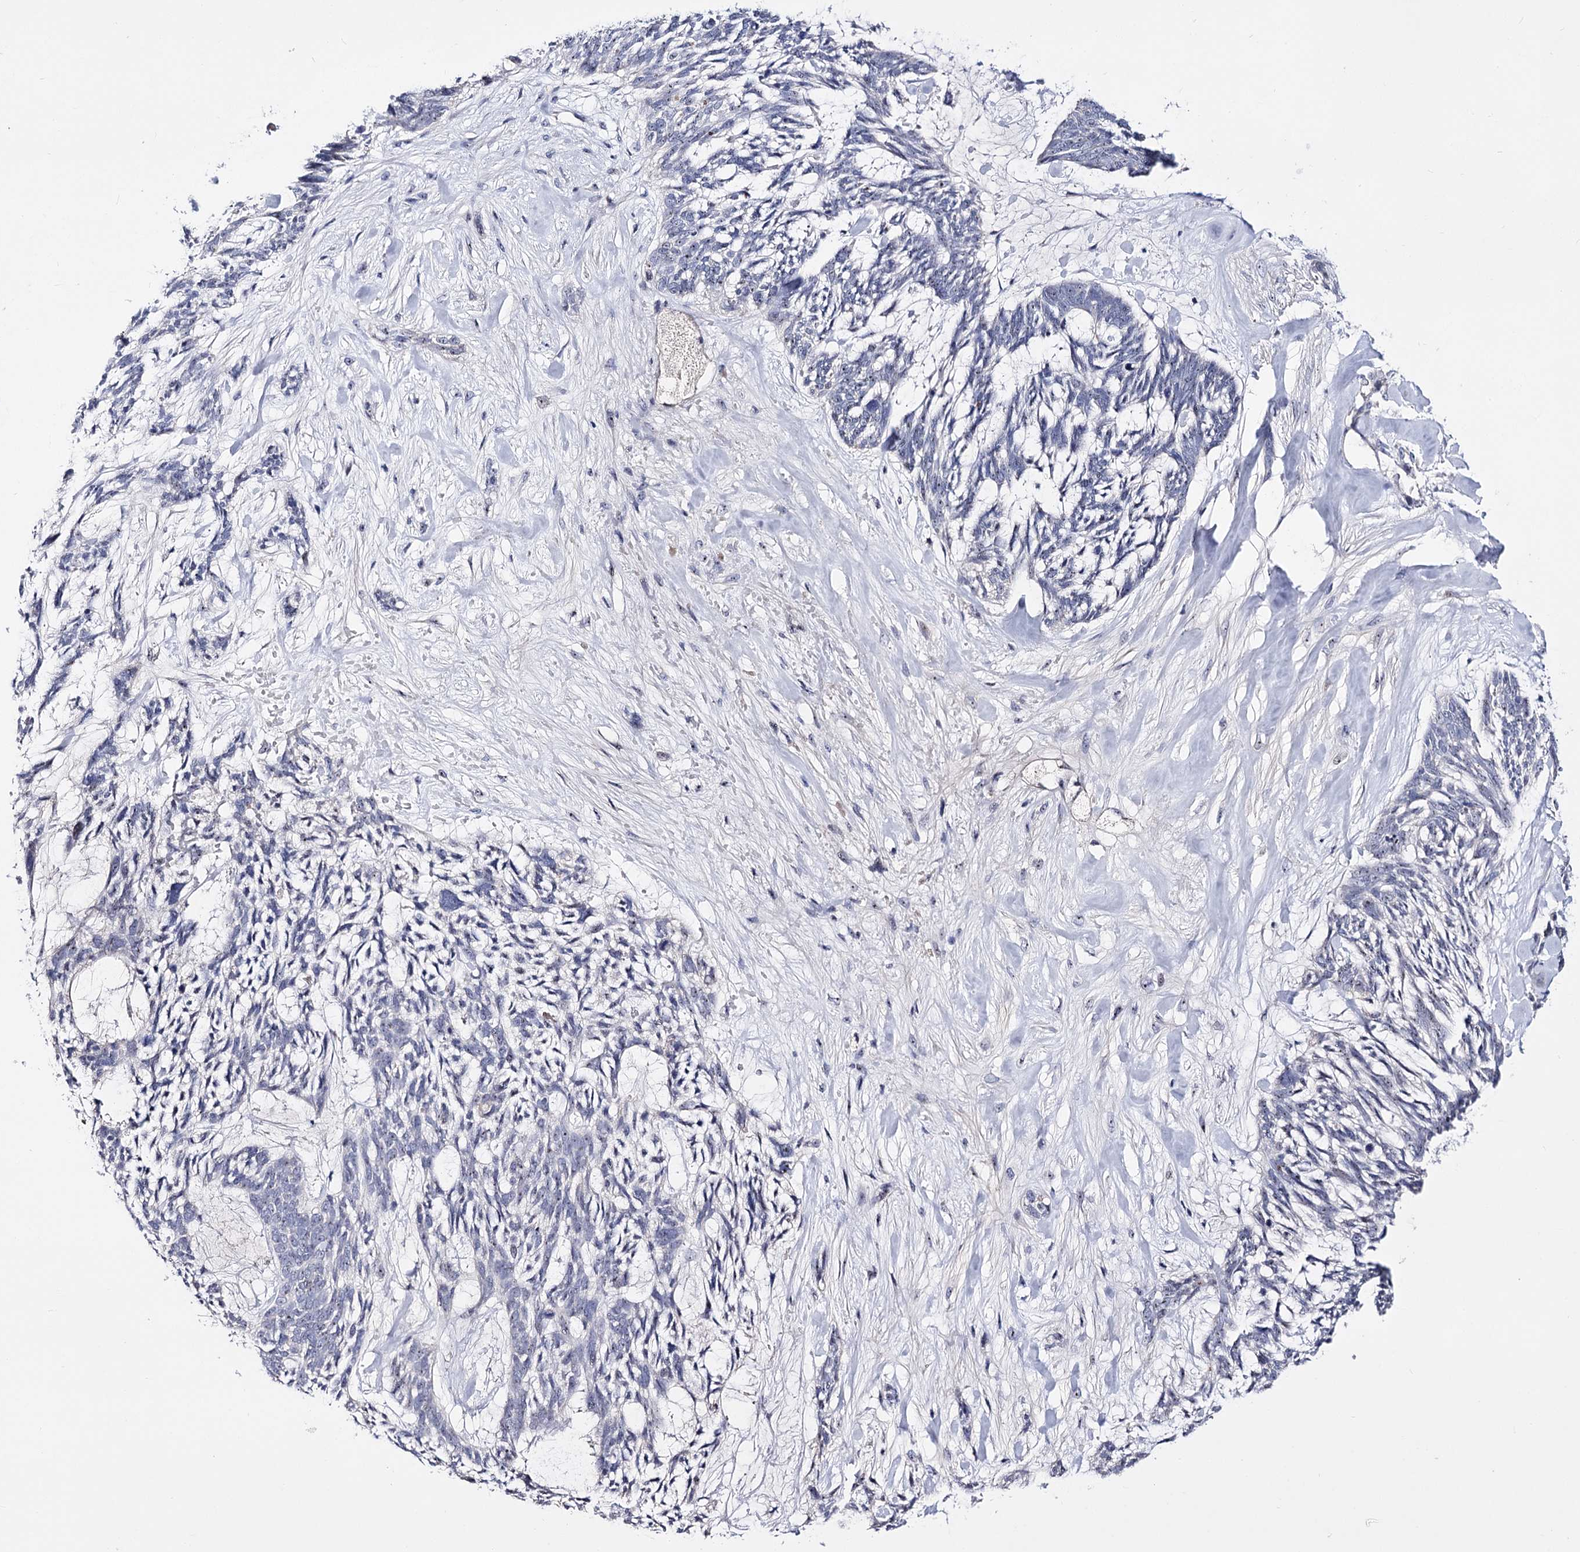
{"staining": {"intensity": "negative", "quantity": "none", "location": "none"}, "tissue": "skin cancer", "cell_type": "Tumor cells", "image_type": "cancer", "snomed": [{"axis": "morphology", "description": "Basal cell carcinoma"}, {"axis": "topography", "description": "Skin"}], "caption": "Tumor cells show no significant expression in basal cell carcinoma (skin).", "gene": "PCGF5", "patient": {"sex": "male", "age": 88}}